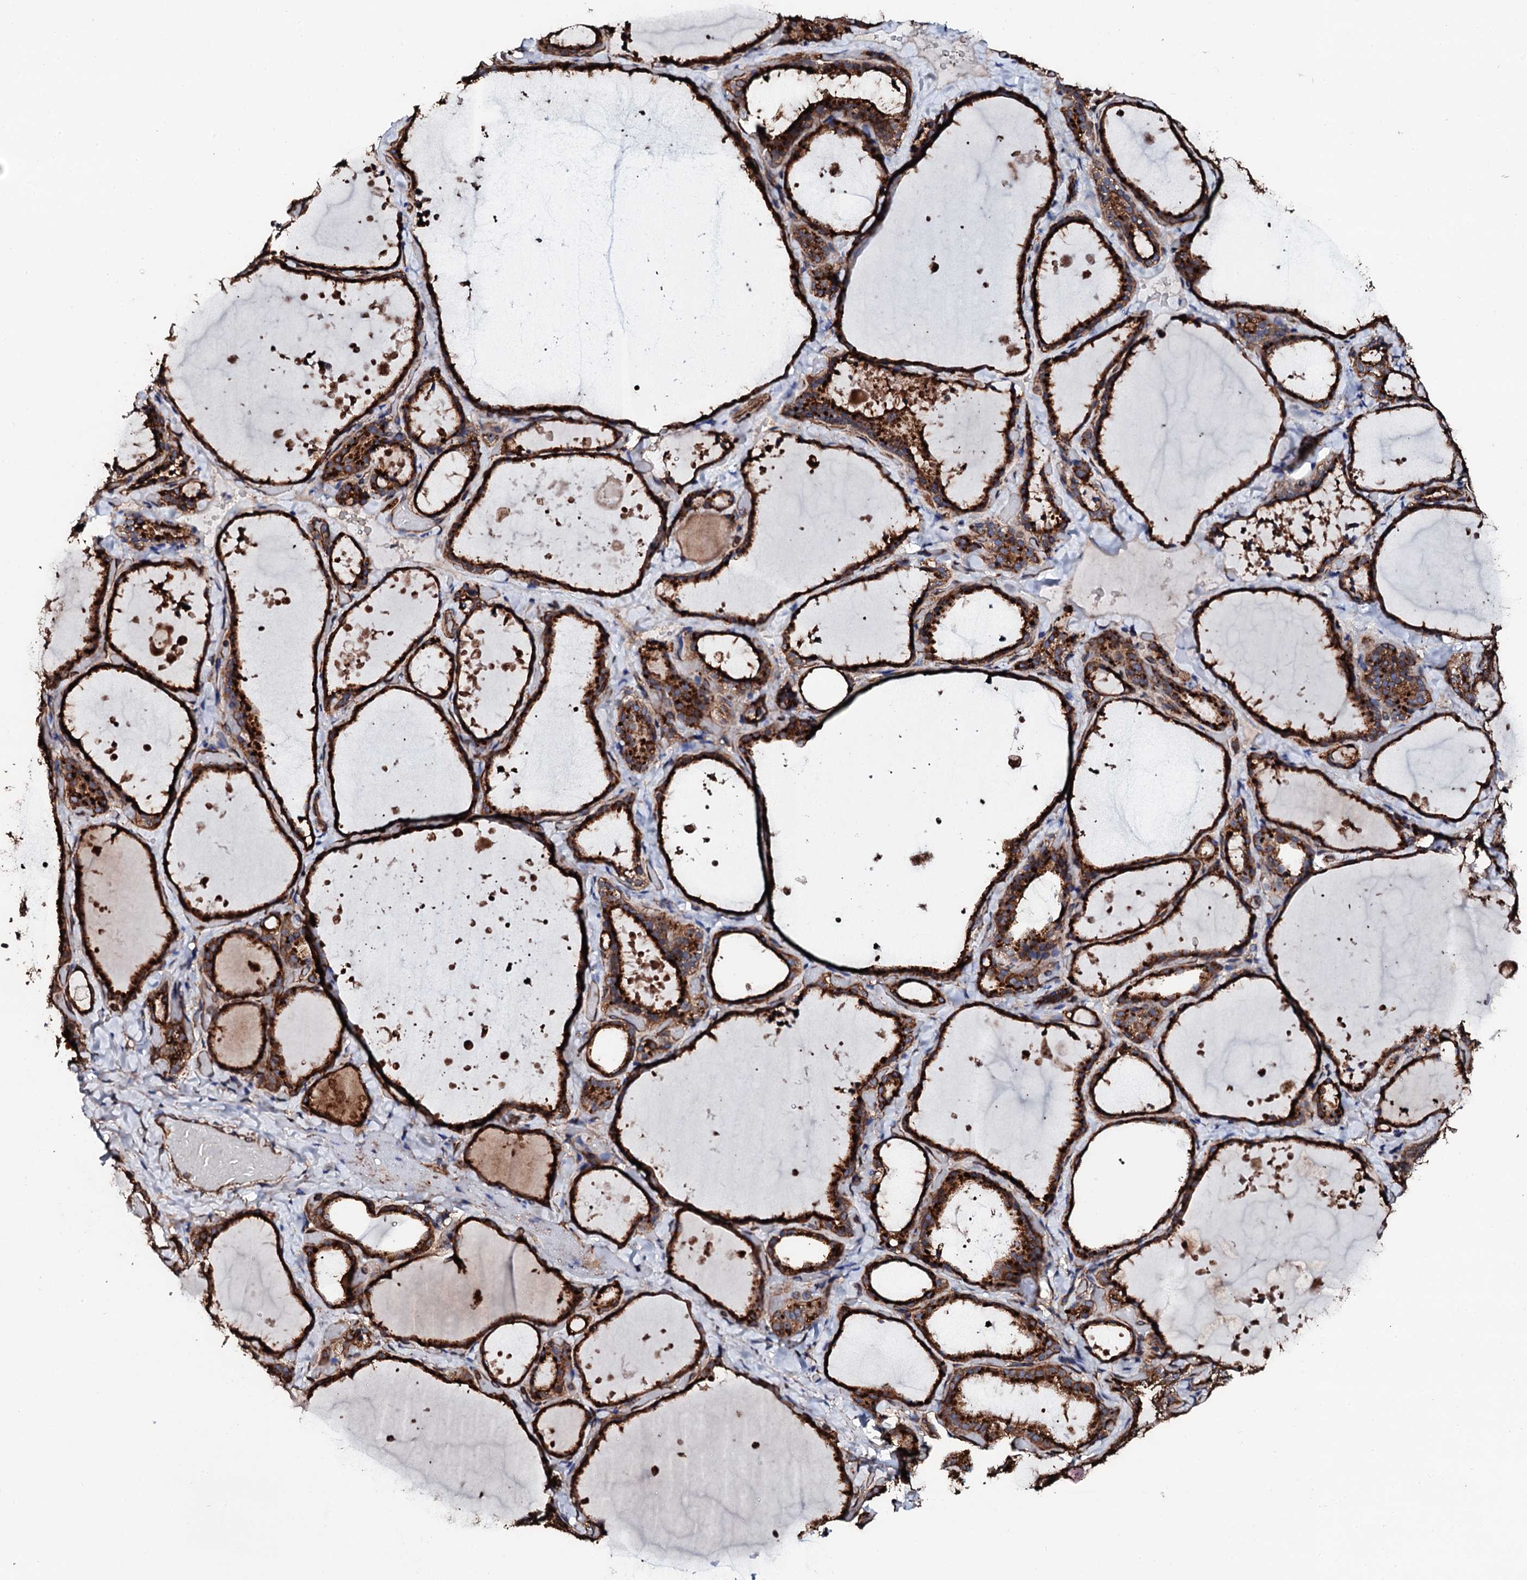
{"staining": {"intensity": "strong", "quantity": ">75%", "location": "cytoplasmic/membranous"}, "tissue": "thyroid gland", "cell_type": "Glandular cells", "image_type": "normal", "snomed": [{"axis": "morphology", "description": "Normal tissue, NOS"}, {"axis": "topography", "description": "Thyroid gland"}], "caption": "IHC staining of normal thyroid gland, which exhibits high levels of strong cytoplasmic/membranous staining in approximately >75% of glandular cells indicating strong cytoplasmic/membranous protein expression. The staining was performed using DAB (3,3'-diaminobenzidine) (brown) for protein detection and nuclei were counterstained in hematoxylin (blue).", "gene": "CKAP5", "patient": {"sex": "female", "age": 44}}